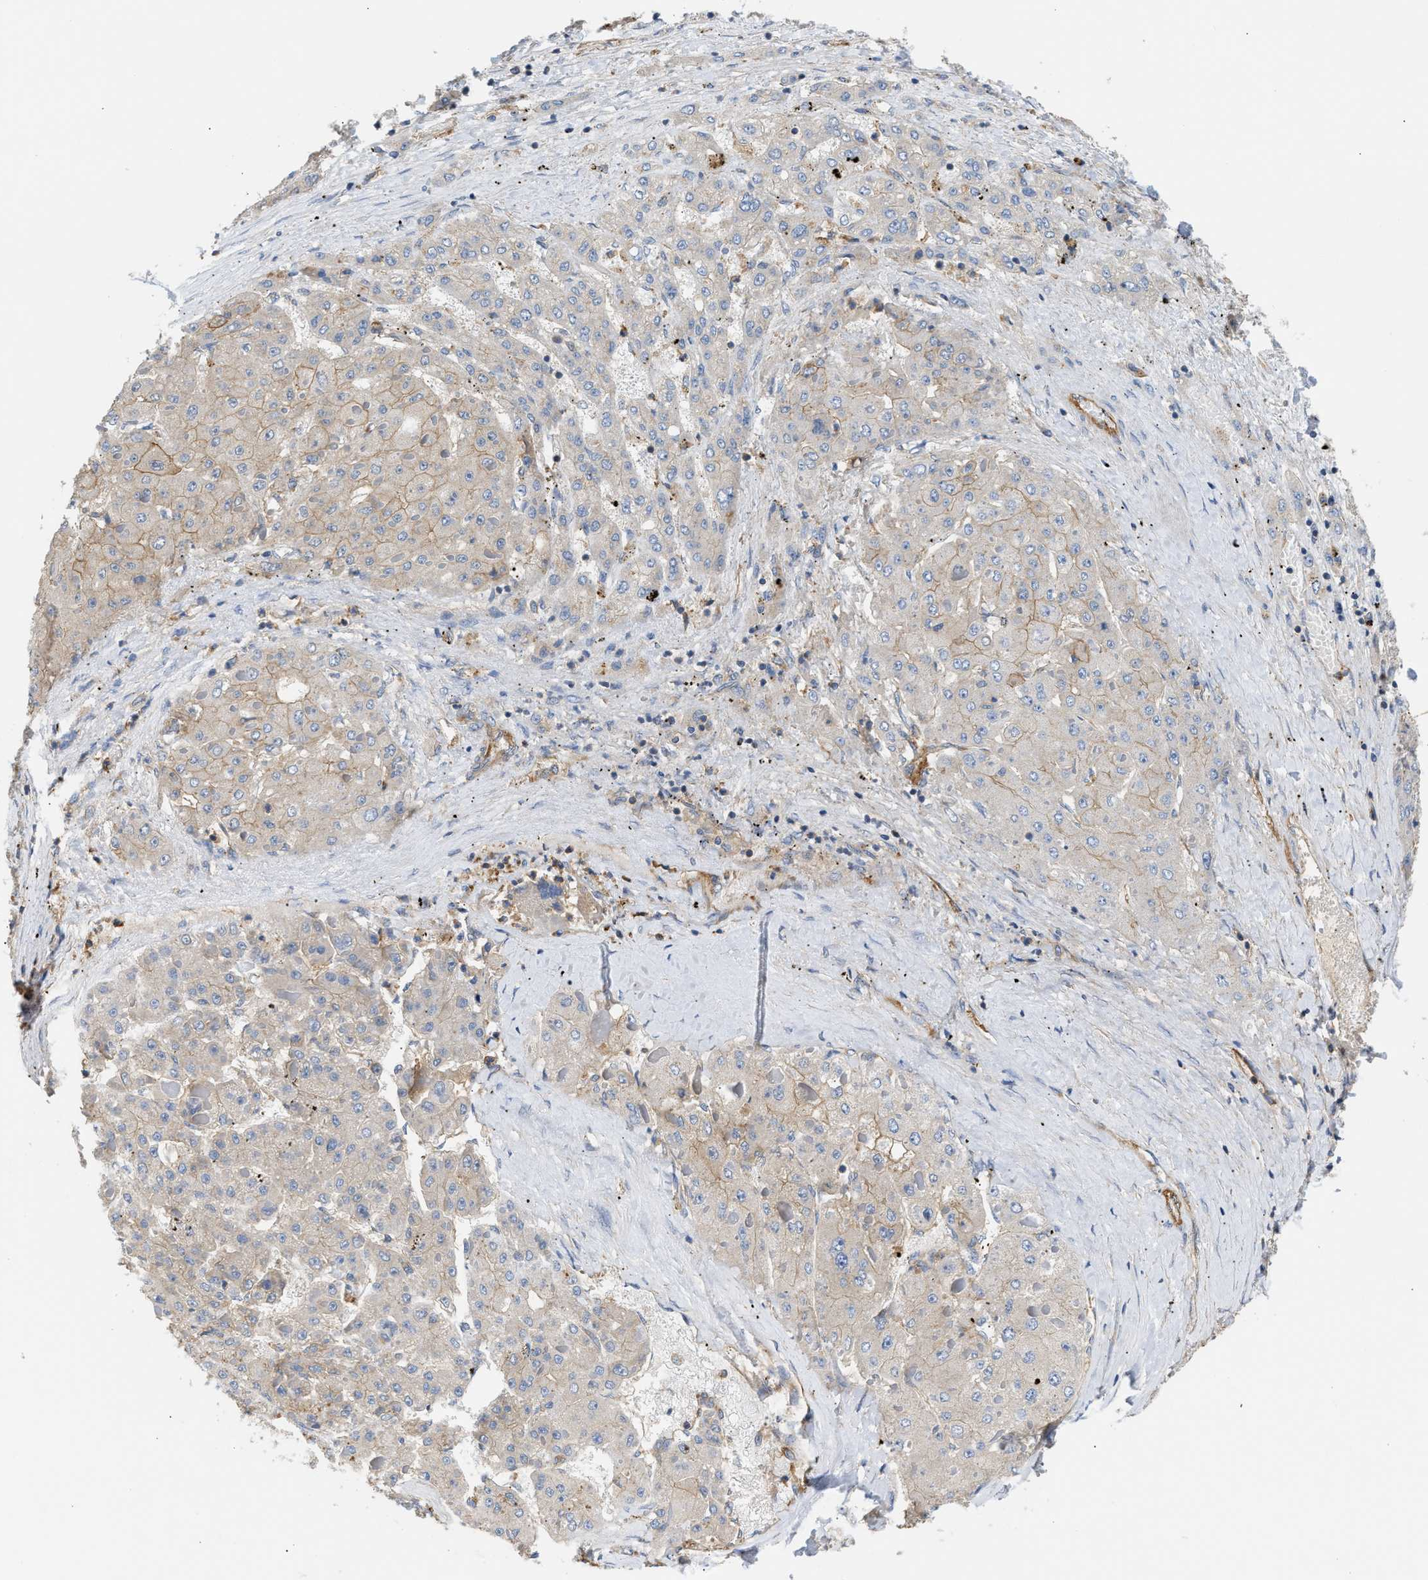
{"staining": {"intensity": "weak", "quantity": "<25%", "location": "cytoplasmic/membranous"}, "tissue": "liver cancer", "cell_type": "Tumor cells", "image_type": "cancer", "snomed": [{"axis": "morphology", "description": "Carcinoma, Hepatocellular, NOS"}, {"axis": "topography", "description": "Liver"}], "caption": "IHC of liver cancer (hepatocellular carcinoma) exhibits no expression in tumor cells.", "gene": "SAMD9L", "patient": {"sex": "female", "age": 73}}